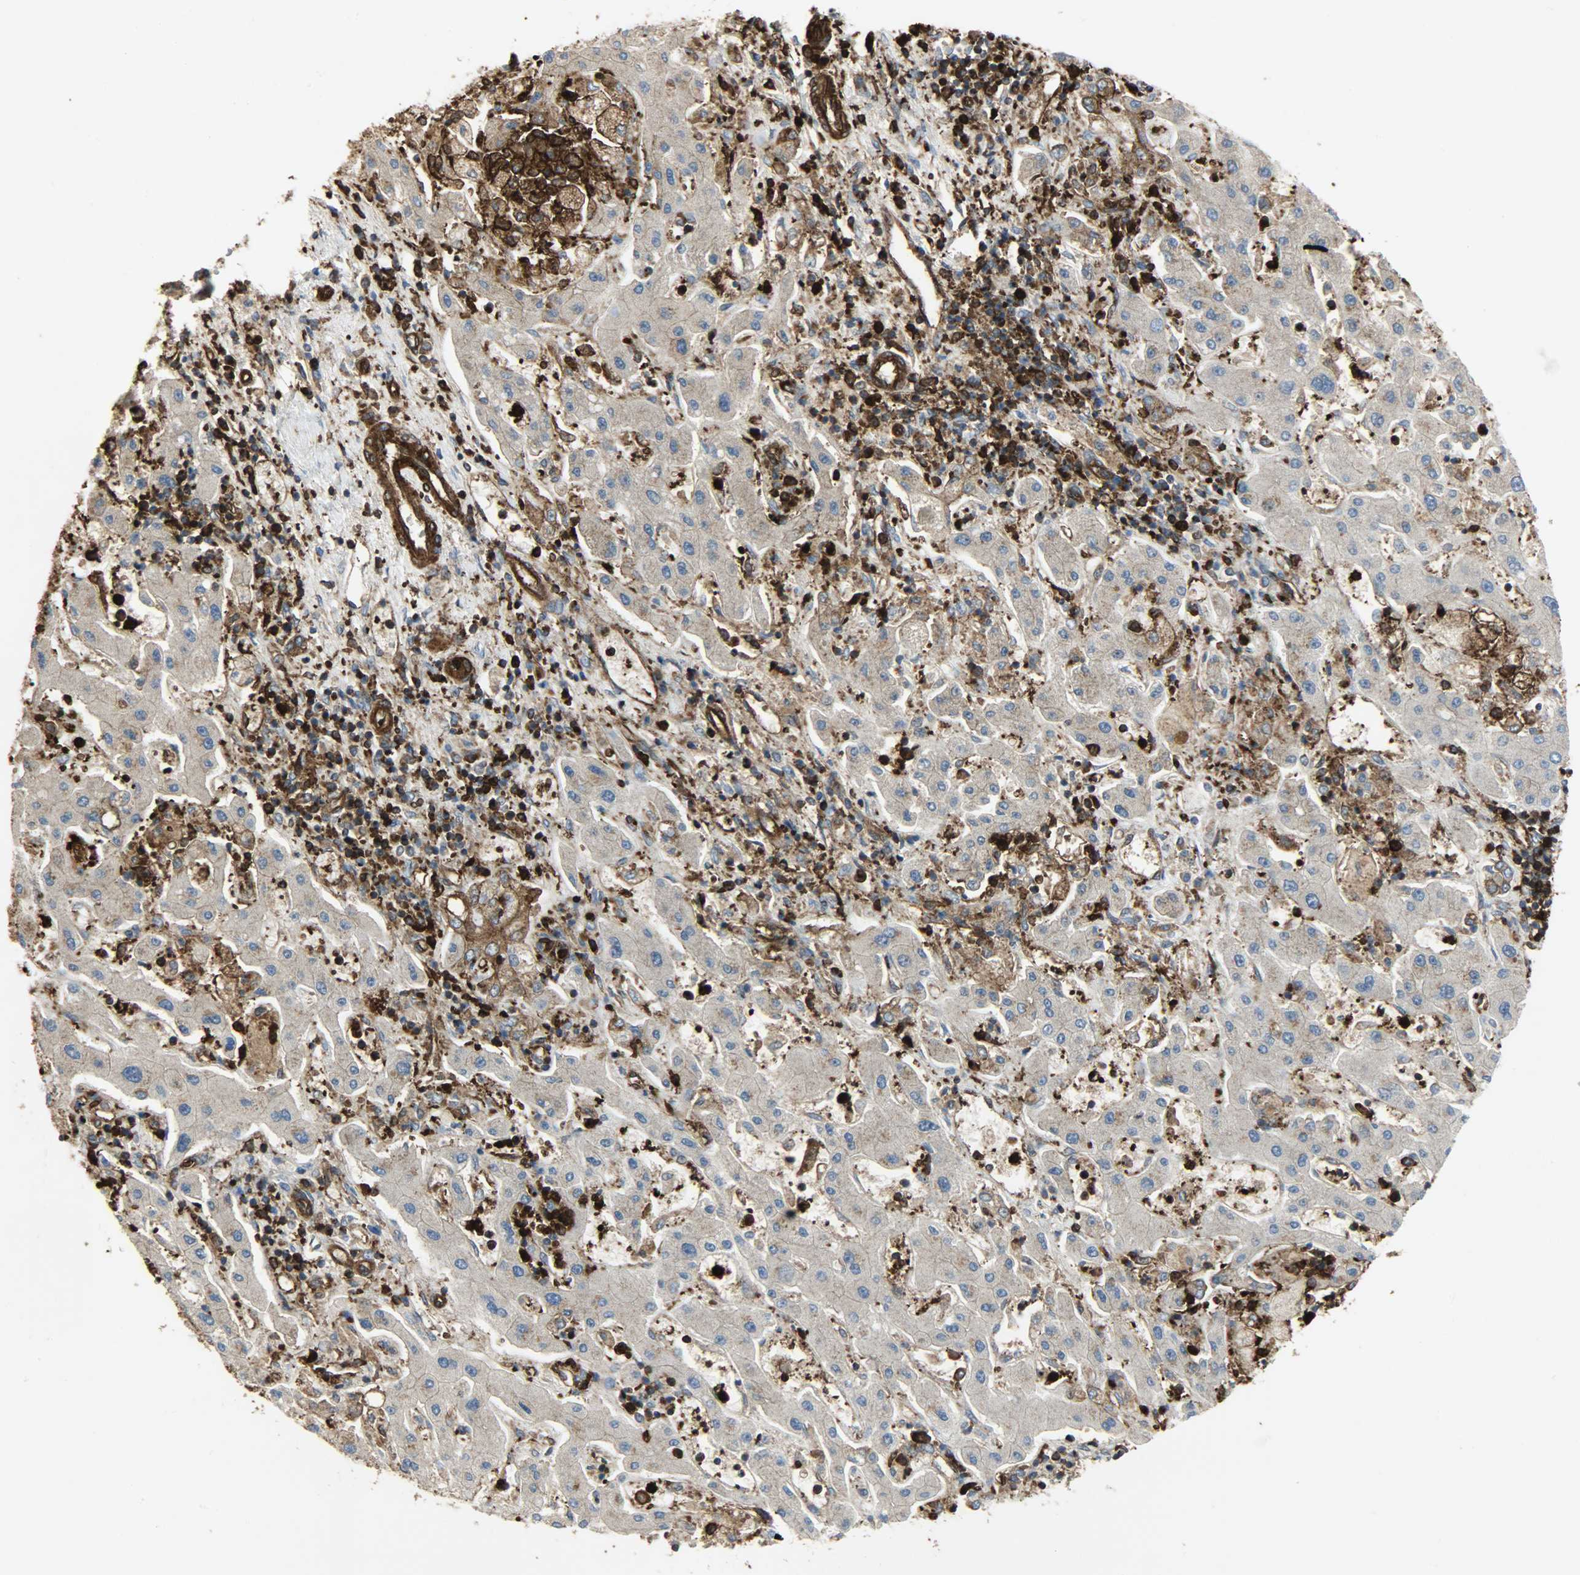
{"staining": {"intensity": "moderate", "quantity": ">75%", "location": "cytoplasmic/membranous"}, "tissue": "liver cancer", "cell_type": "Tumor cells", "image_type": "cancer", "snomed": [{"axis": "morphology", "description": "Cholangiocarcinoma"}, {"axis": "topography", "description": "Liver"}], "caption": "A brown stain shows moderate cytoplasmic/membranous staining of a protein in liver cancer (cholangiocarcinoma) tumor cells. (brown staining indicates protein expression, while blue staining denotes nuclei).", "gene": "VASP", "patient": {"sex": "male", "age": 50}}